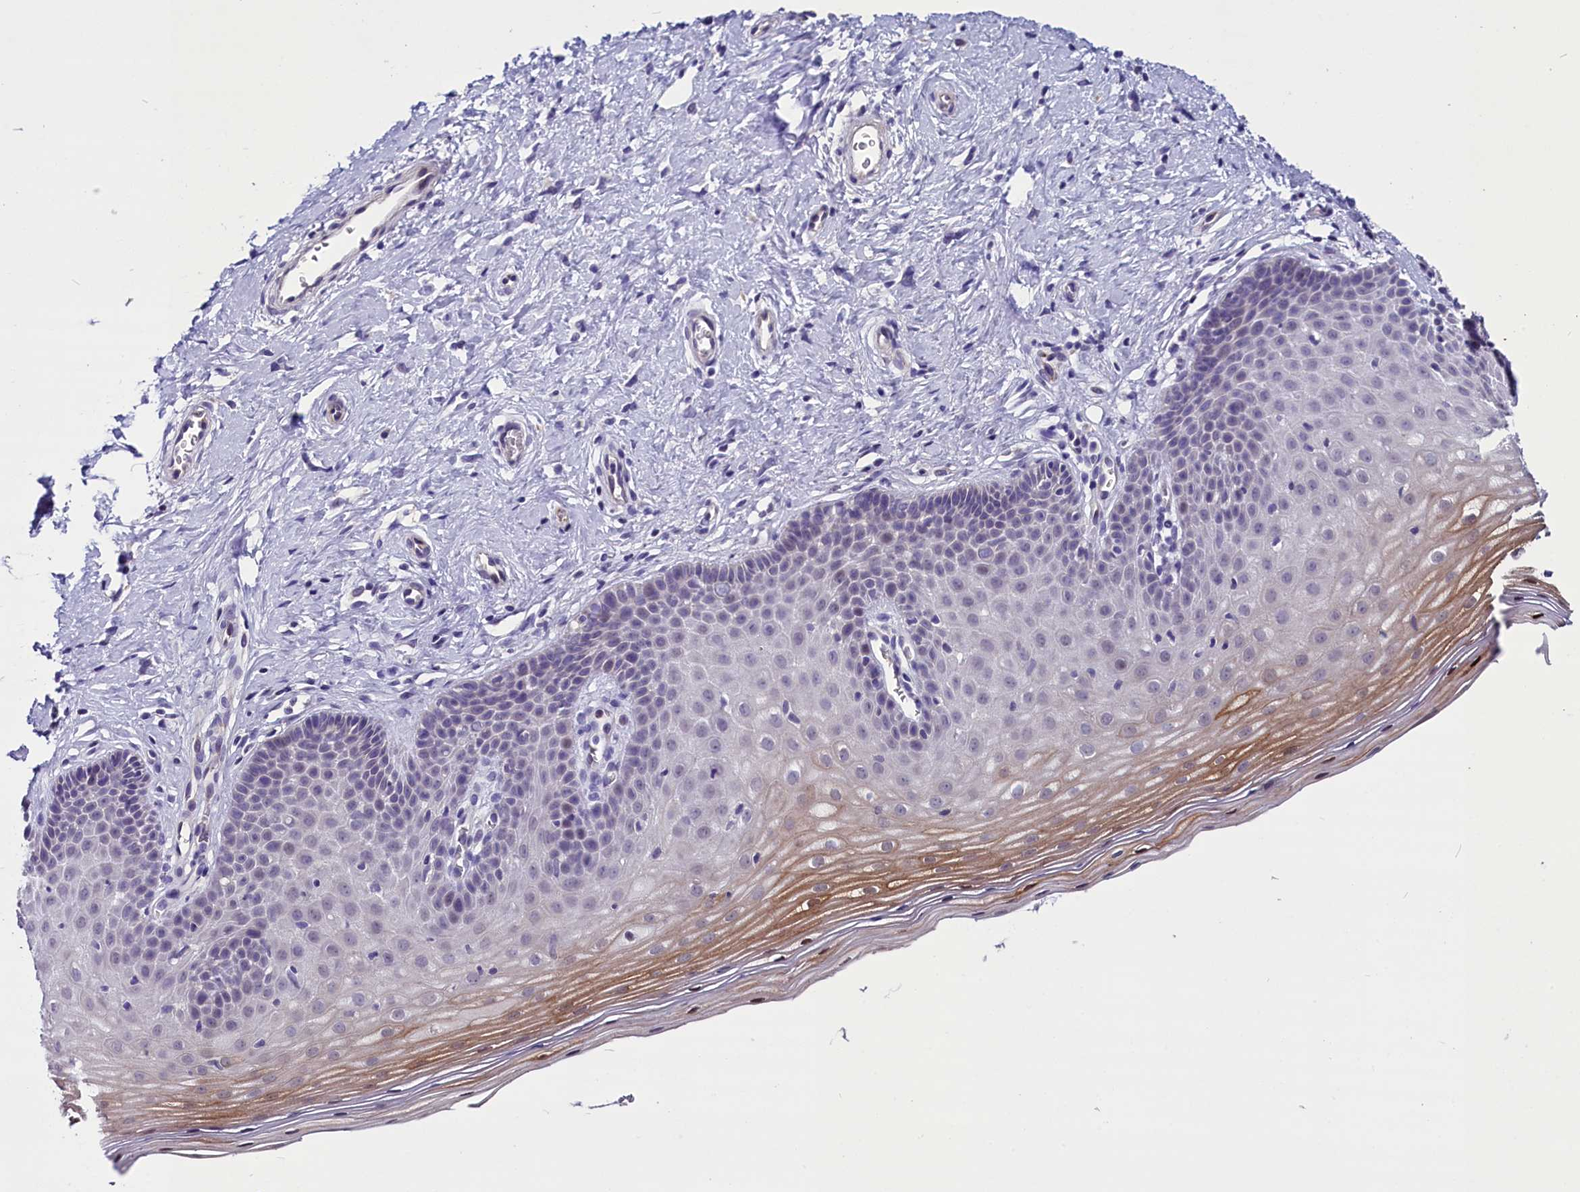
{"staining": {"intensity": "weak", "quantity": "<25%", "location": "cytoplasmic/membranous"}, "tissue": "cervix", "cell_type": "Glandular cells", "image_type": "normal", "snomed": [{"axis": "morphology", "description": "Normal tissue, NOS"}, {"axis": "topography", "description": "Cervix"}], "caption": "This photomicrograph is of normal cervix stained with immunohistochemistry (IHC) to label a protein in brown with the nuclei are counter-stained blue. There is no staining in glandular cells.", "gene": "SCD5", "patient": {"sex": "female", "age": 36}}